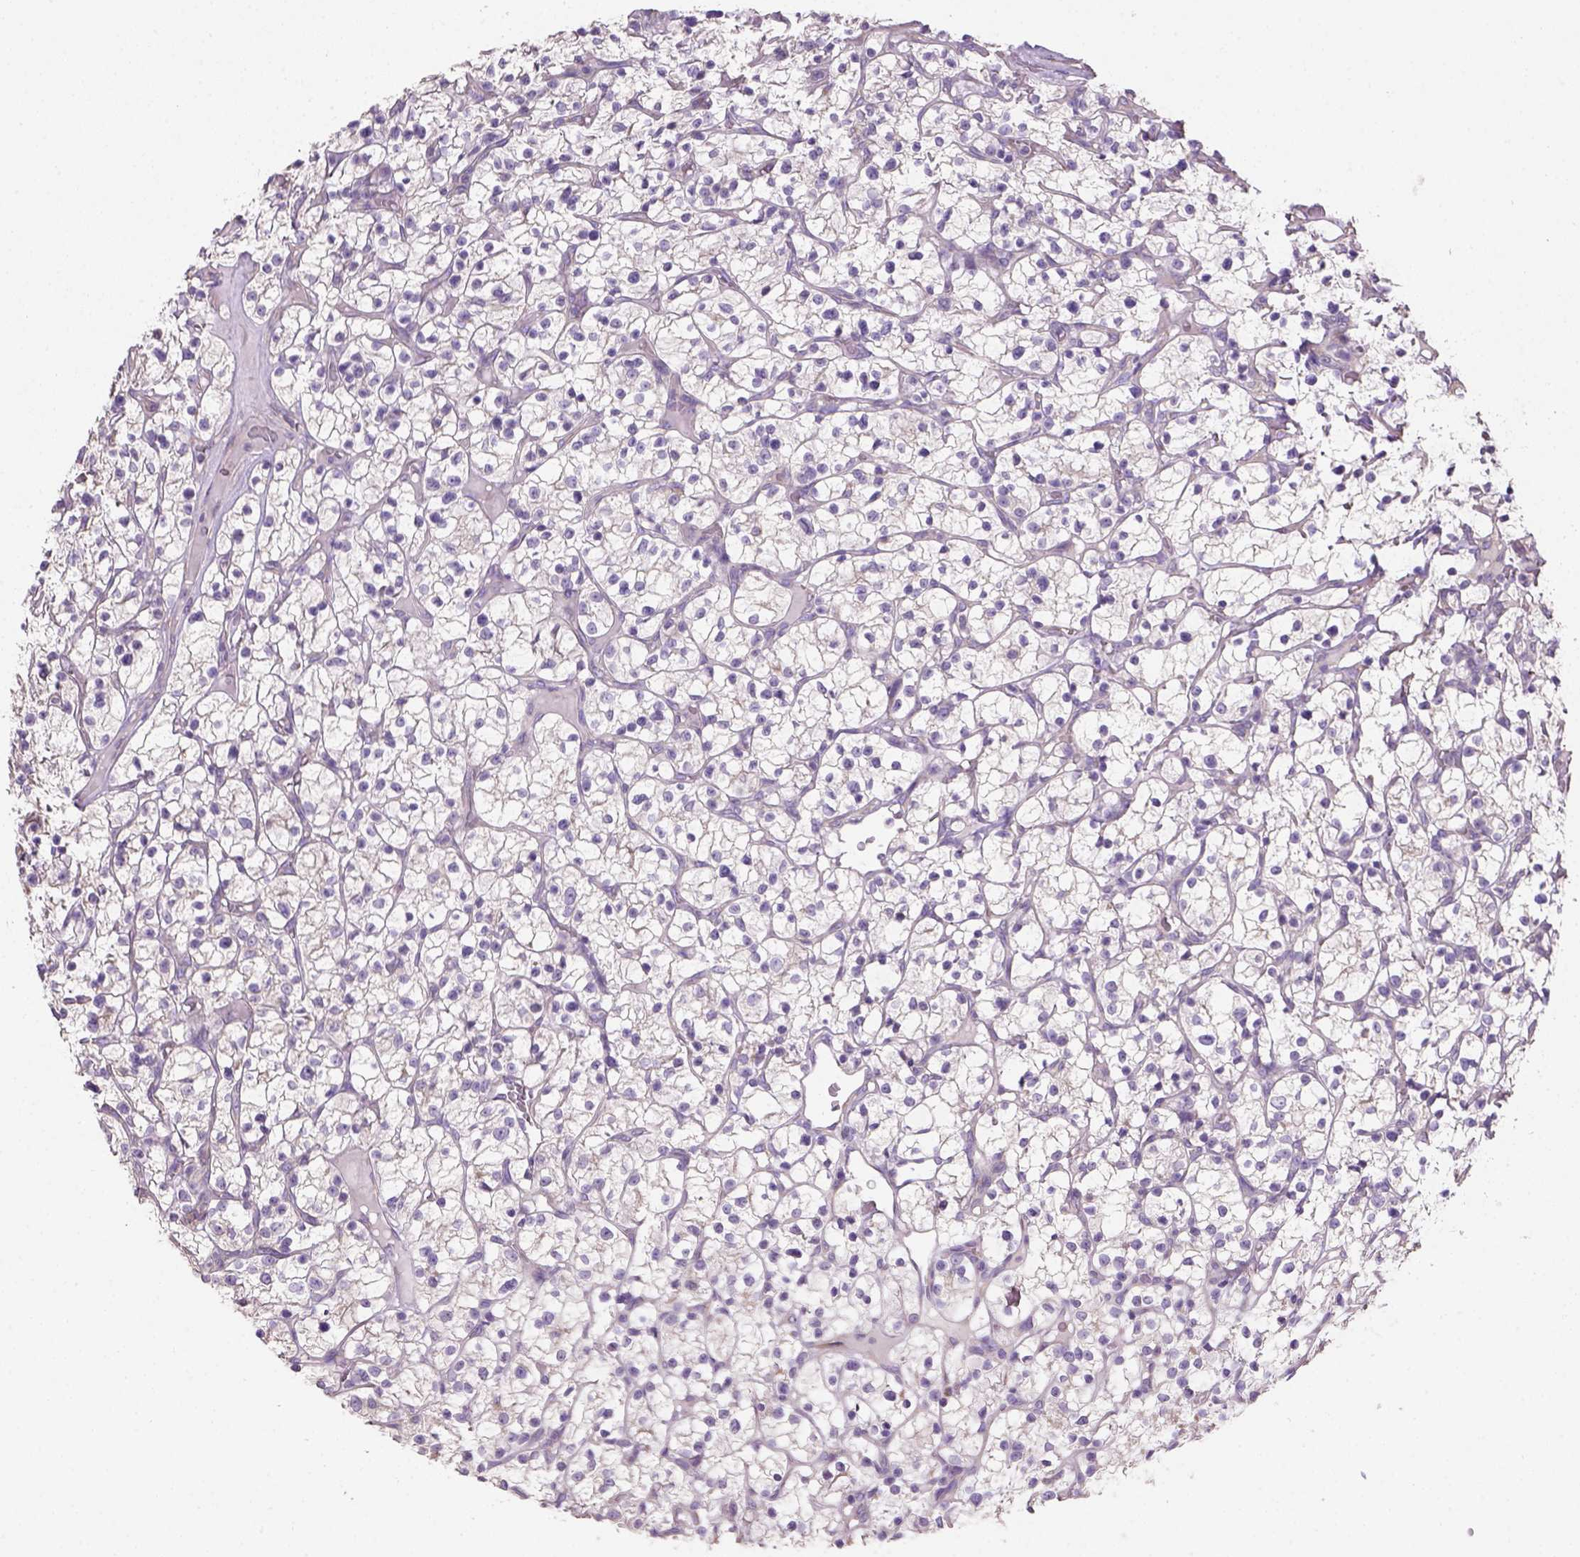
{"staining": {"intensity": "negative", "quantity": "none", "location": "none"}, "tissue": "renal cancer", "cell_type": "Tumor cells", "image_type": "cancer", "snomed": [{"axis": "morphology", "description": "Adenocarcinoma, NOS"}, {"axis": "topography", "description": "Kidney"}], "caption": "Immunohistochemical staining of human renal cancer (adenocarcinoma) demonstrates no significant expression in tumor cells.", "gene": "HTRA1", "patient": {"sex": "female", "age": 64}}